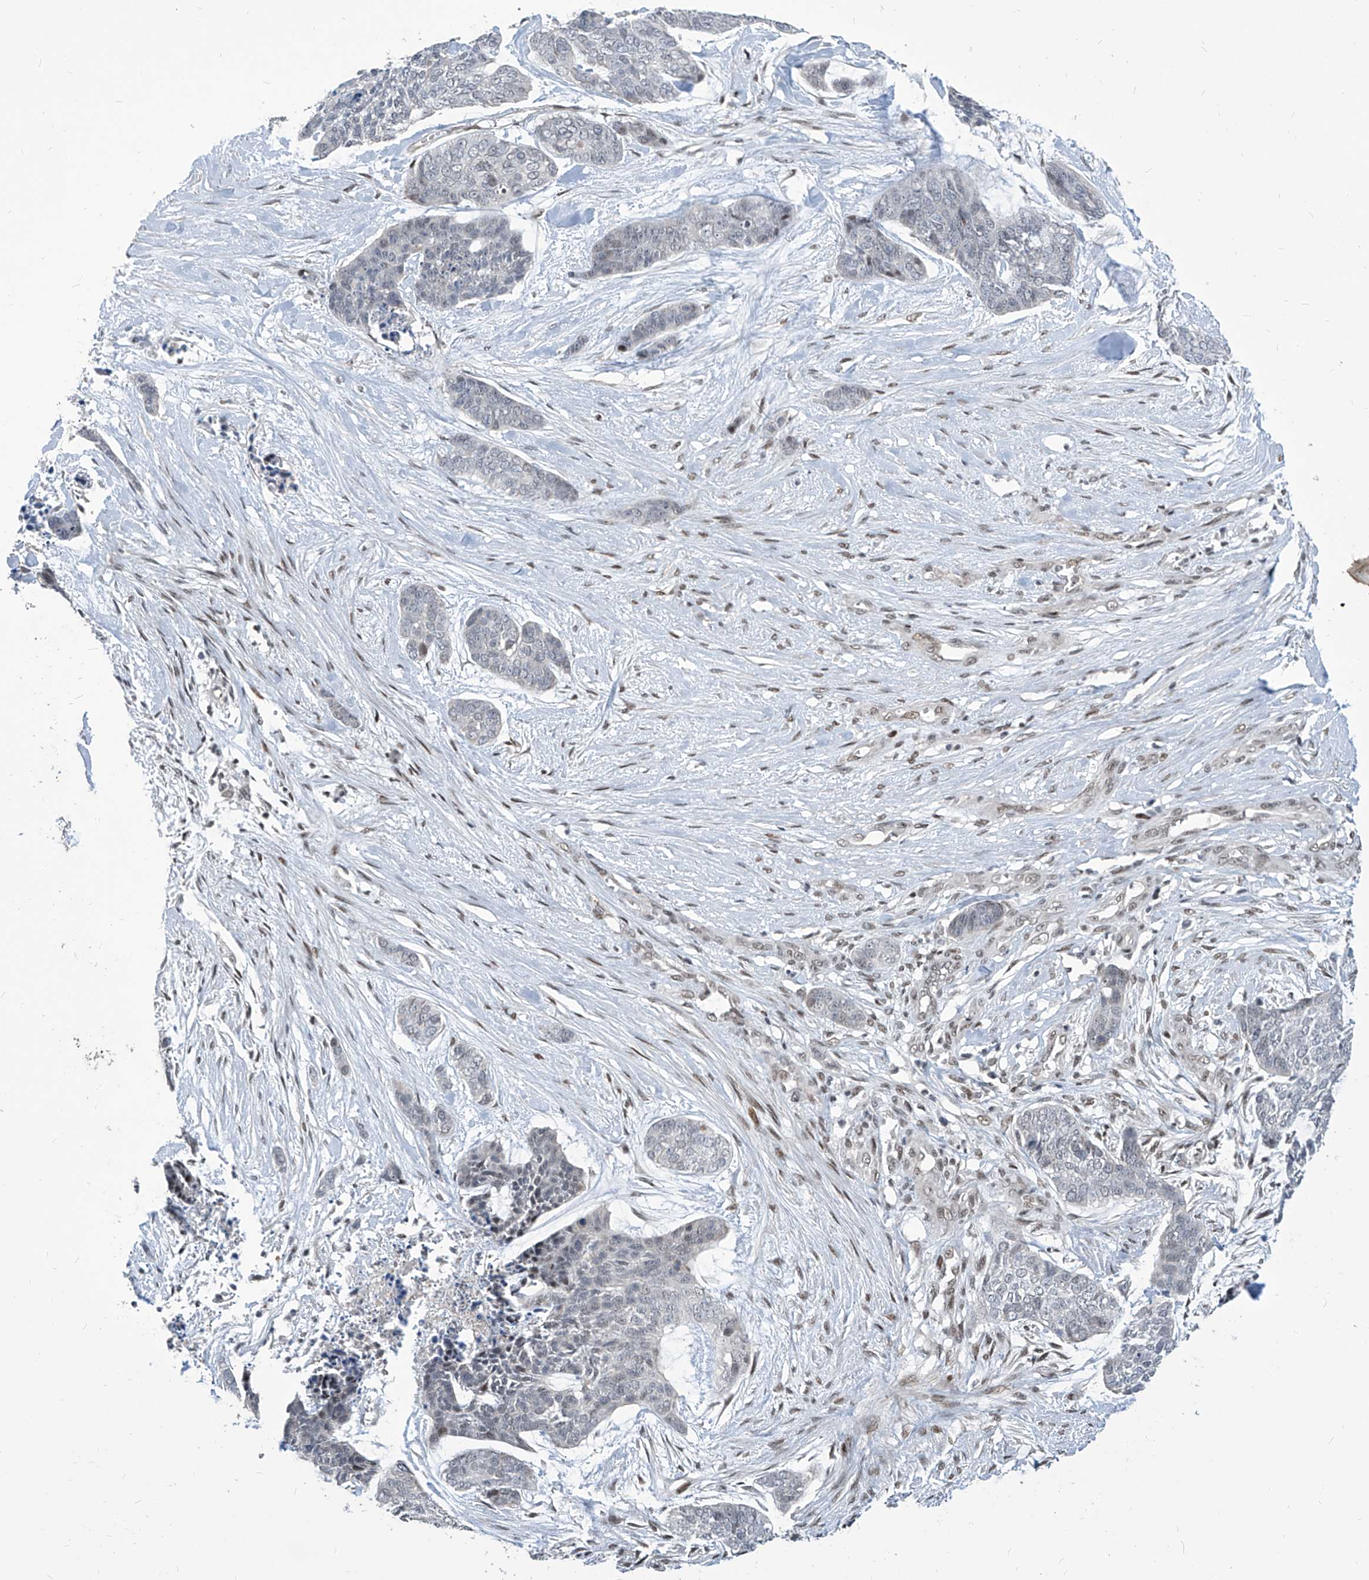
{"staining": {"intensity": "negative", "quantity": "none", "location": "none"}, "tissue": "skin cancer", "cell_type": "Tumor cells", "image_type": "cancer", "snomed": [{"axis": "morphology", "description": "Basal cell carcinoma"}, {"axis": "topography", "description": "Skin"}], "caption": "IHC of human skin basal cell carcinoma demonstrates no positivity in tumor cells.", "gene": "IRF2", "patient": {"sex": "female", "age": 64}}